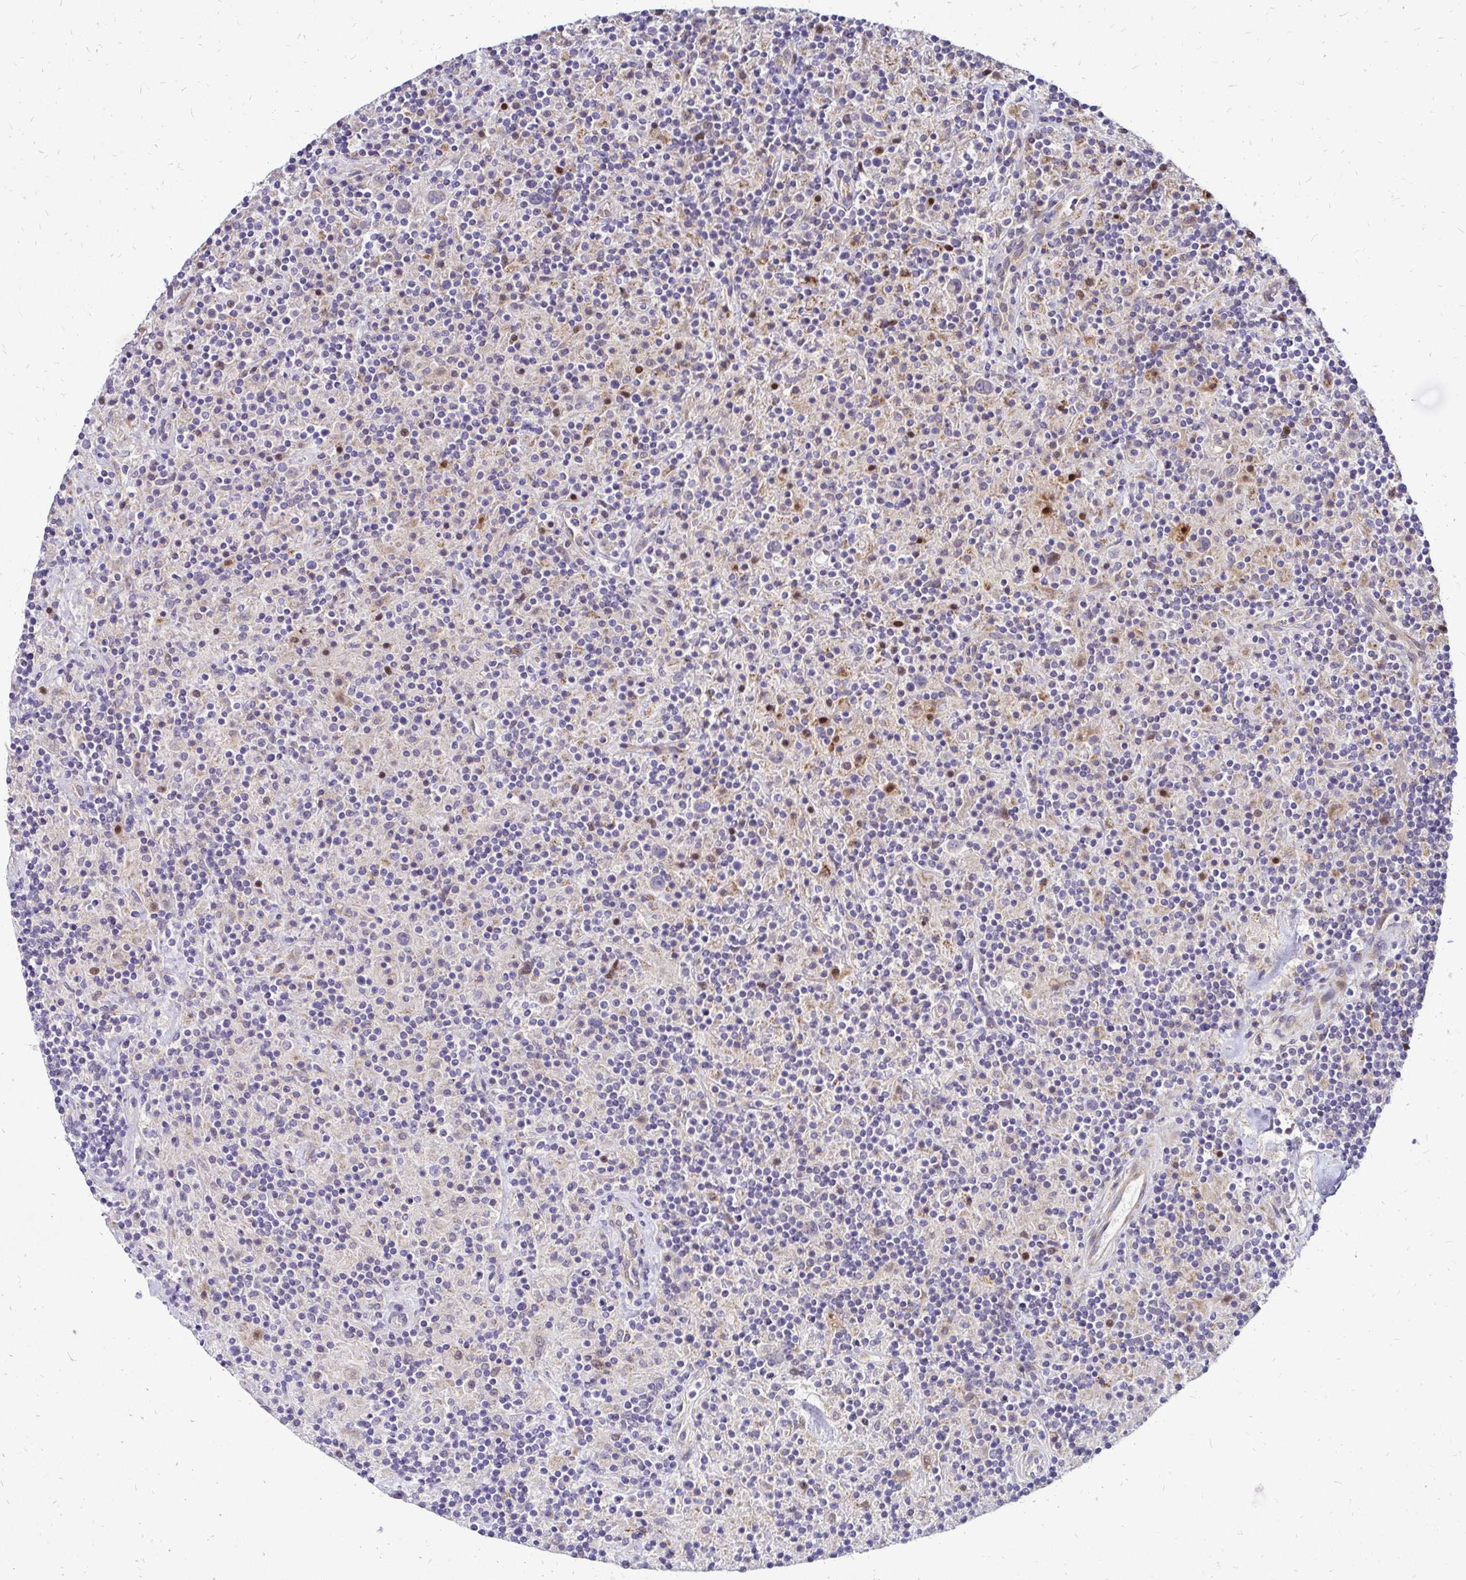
{"staining": {"intensity": "negative", "quantity": "none", "location": "none"}, "tissue": "lymphoma", "cell_type": "Tumor cells", "image_type": "cancer", "snomed": [{"axis": "morphology", "description": "Hodgkin's disease, NOS"}, {"axis": "topography", "description": "Lymph node"}], "caption": "Immunohistochemistry (IHC) of Hodgkin's disease displays no positivity in tumor cells.", "gene": "IDUA", "patient": {"sex": "male", "age": 70}}